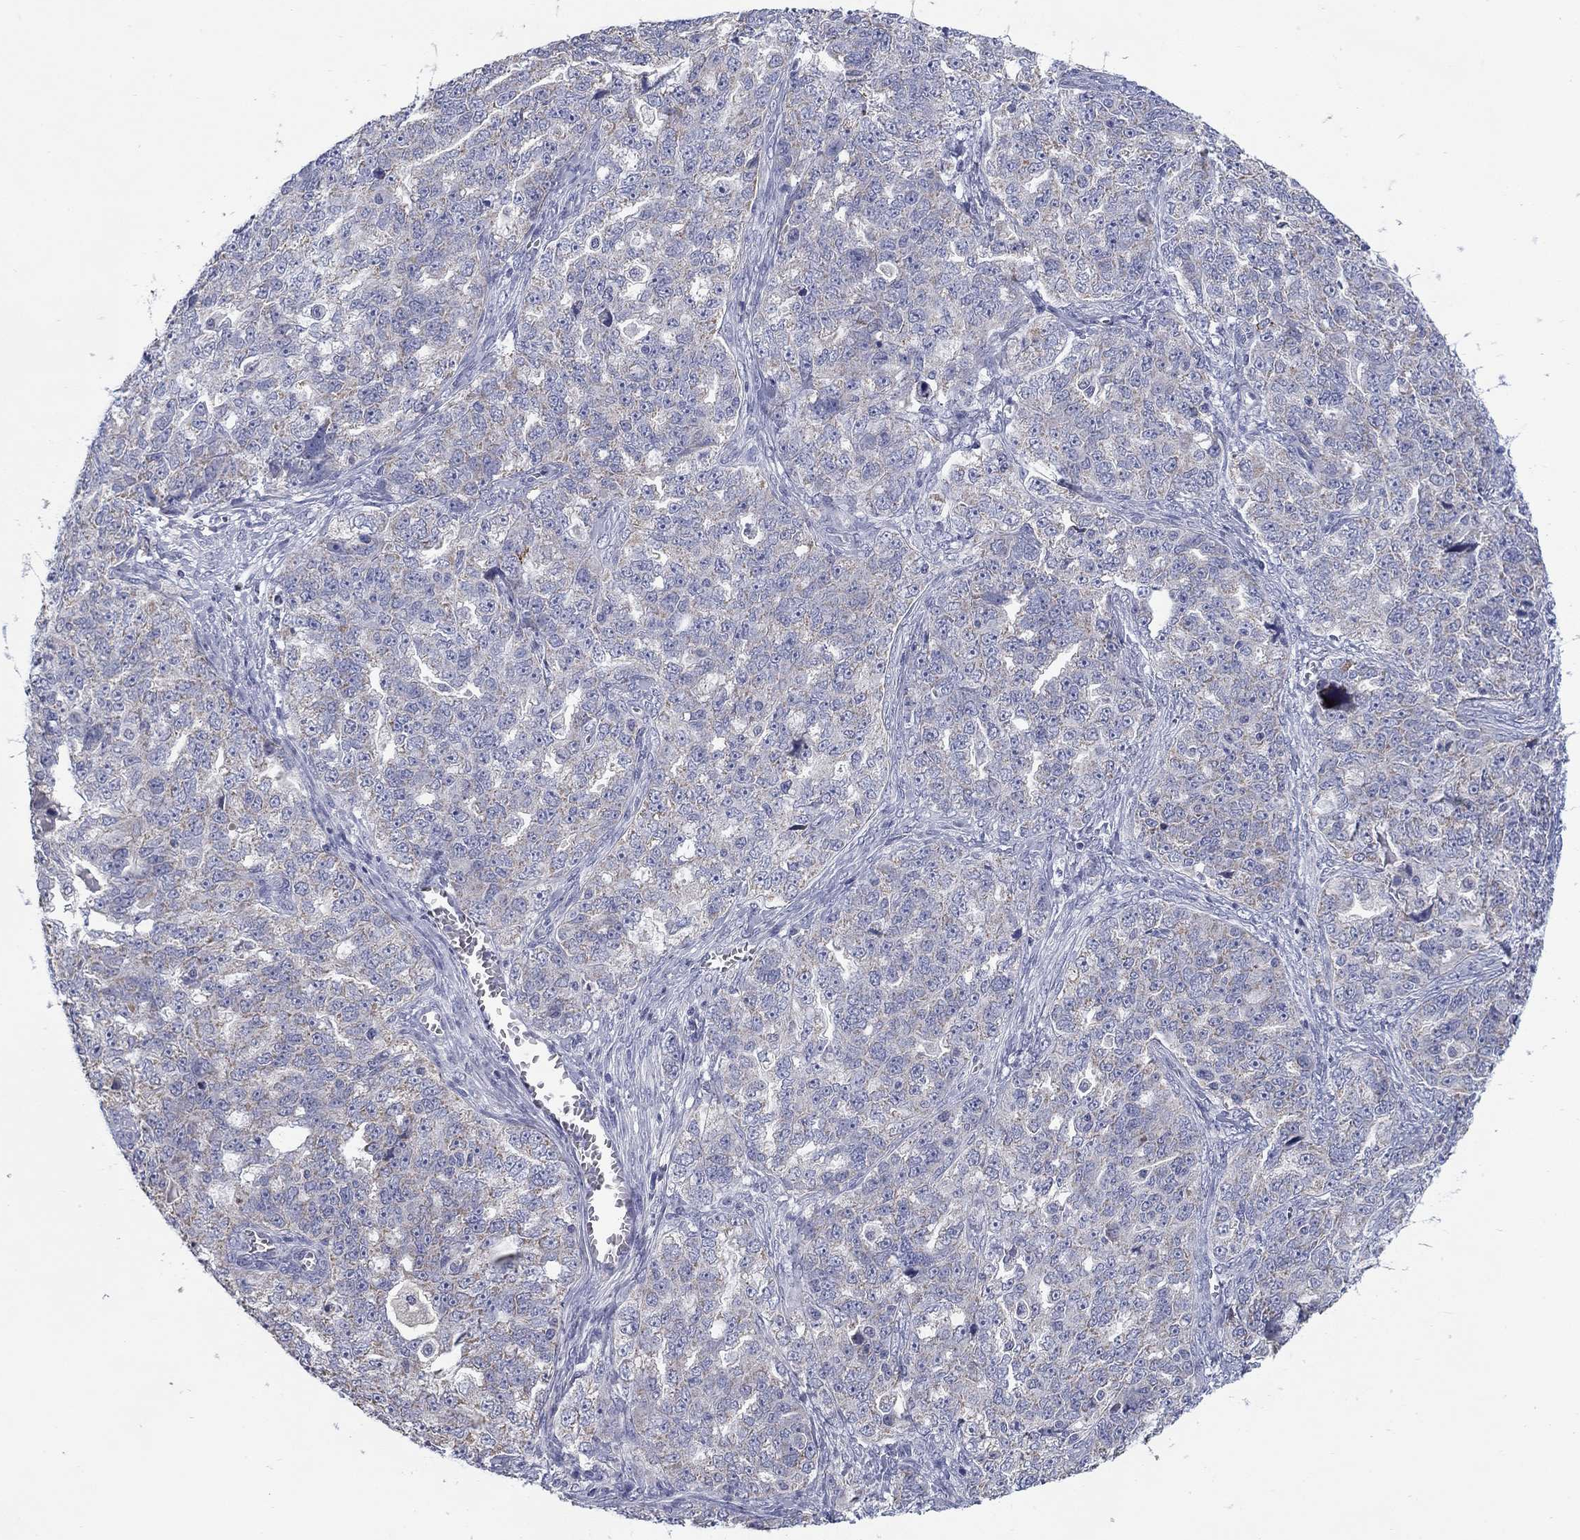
{"staining": {"intensity": "negative", "quantity": "none", "location": "none"}, "tissue": "ovarian cancer", "cell_type": "Tumor cells", "image_type": "cancer", "snomed": [{"axis": "morphology", "description": "Cystadenocarcinoma, serous, NOS"}, {"axis": "topography", "description": "Ovary"}], "caption": "Tumor cells show no significant expression in ovarian cancer (serous cystadenocarcinoma). (DAB (3,3'-diaminobenzidine) IHC with hematoxylin counter stain).", "gene": "FRK", "patient": {"sex": "female", "age": 51}}